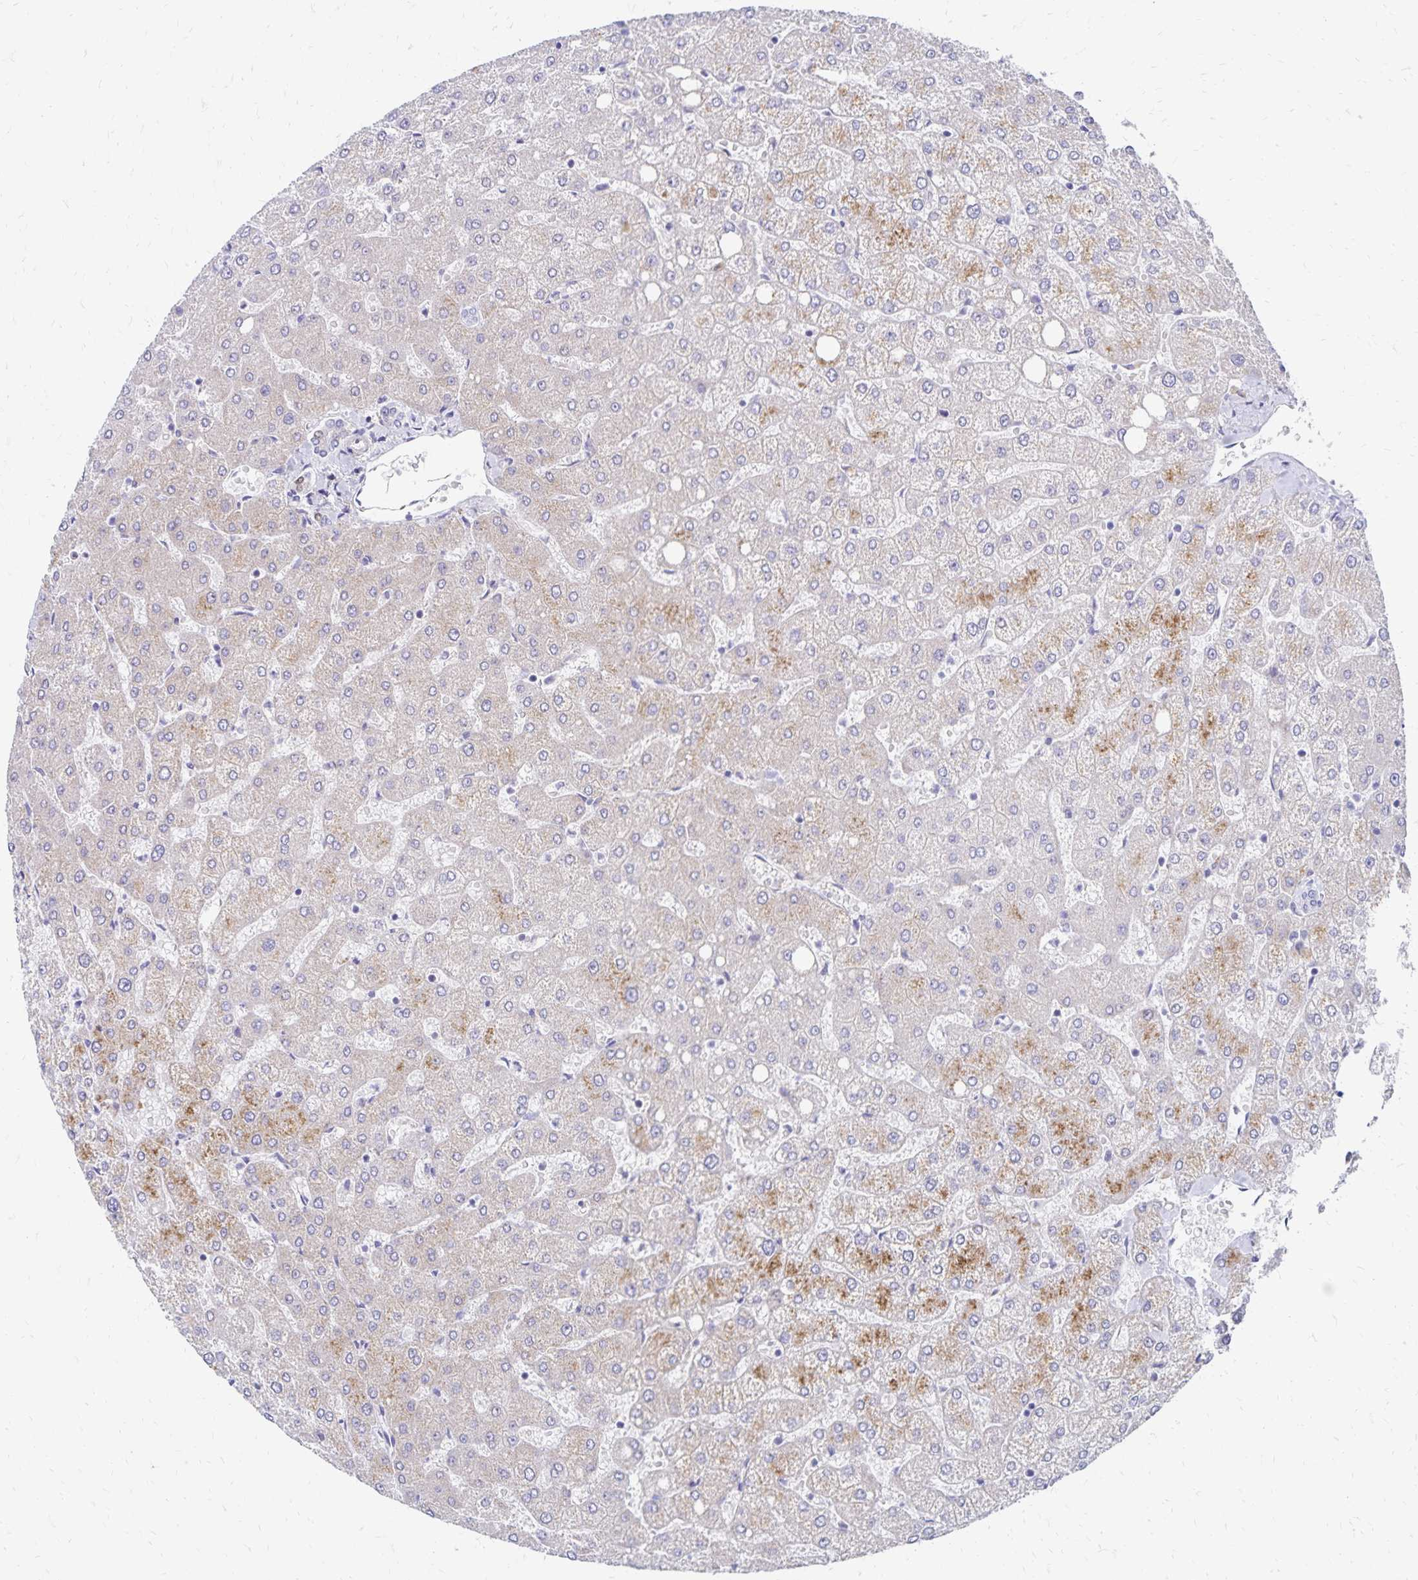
{"staining": {"intensity": "negative", "quantity": "none", "location": "none"}, "tissue": "liver", "cell_type": "Cholangiocytes", "image_type": "normal", "snomed": [{"axis": "morphology", "description": "Normal tissue, NOS"}, {"axis": "topography", "description": "Liver"}], "caption": "The image demonstrates no significant staining in cholangiocytes of liver.", "gene": "NECAP1", "patient": {"sex": "female", "age": 54}}